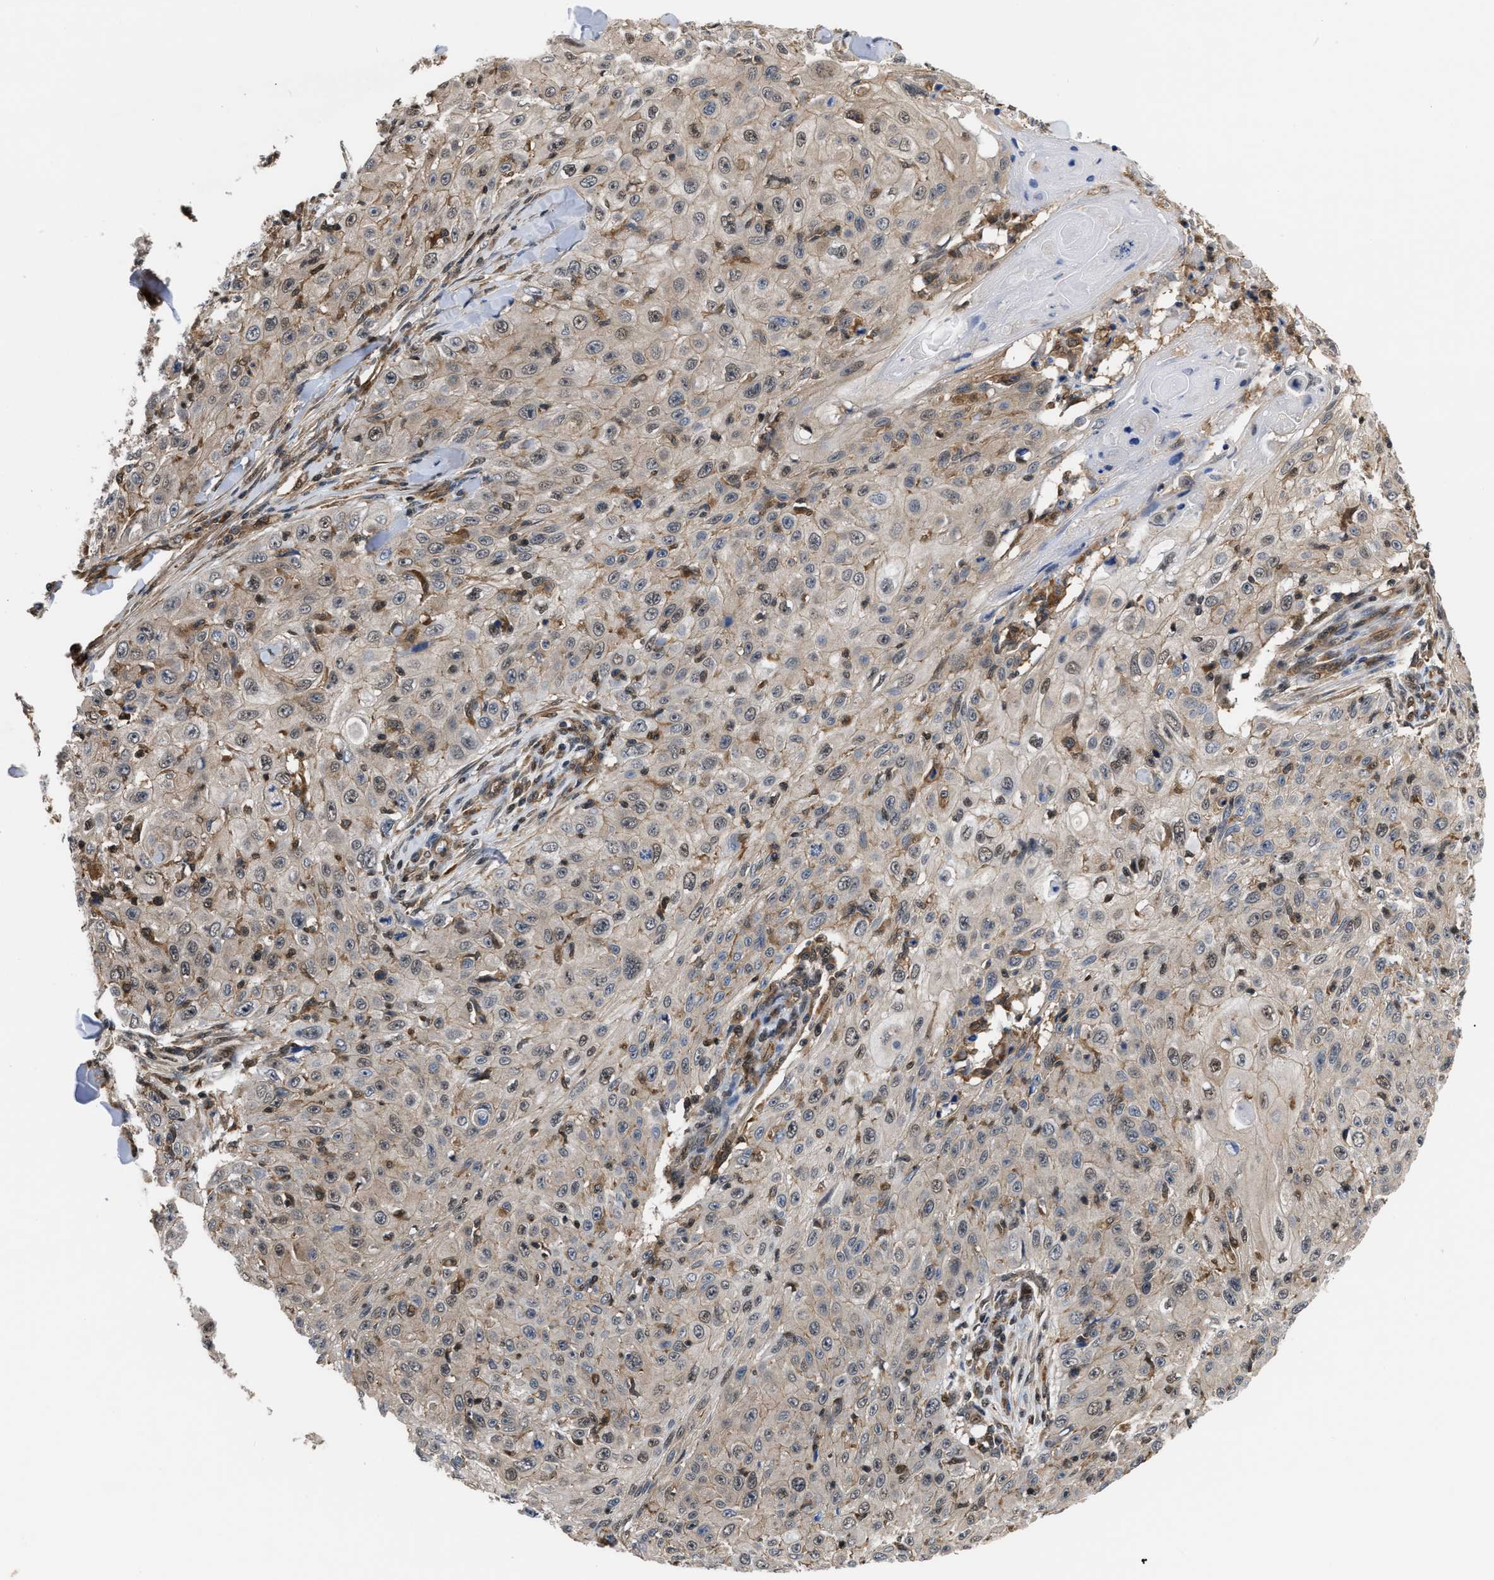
{"staining": {"intensity": "weak", "quantity": "<25%", "location": "nuclear"}, "tissue": "skin cancer", "cell_type": "Tumor cells", "image_type": "cancer", "snomed": [{"axis": "morphology", "description": "Squamous cell carcinoma, NOS"}, {"axis": "topography", "description": "Skin"}], "caption": "Immunohistochemical staining of human skin cancer (squamous cell carcinoma) displays no significant positivity in tumor cells.", "gene": "SCAI", "patient": {"sex": "male", "age": 86}}